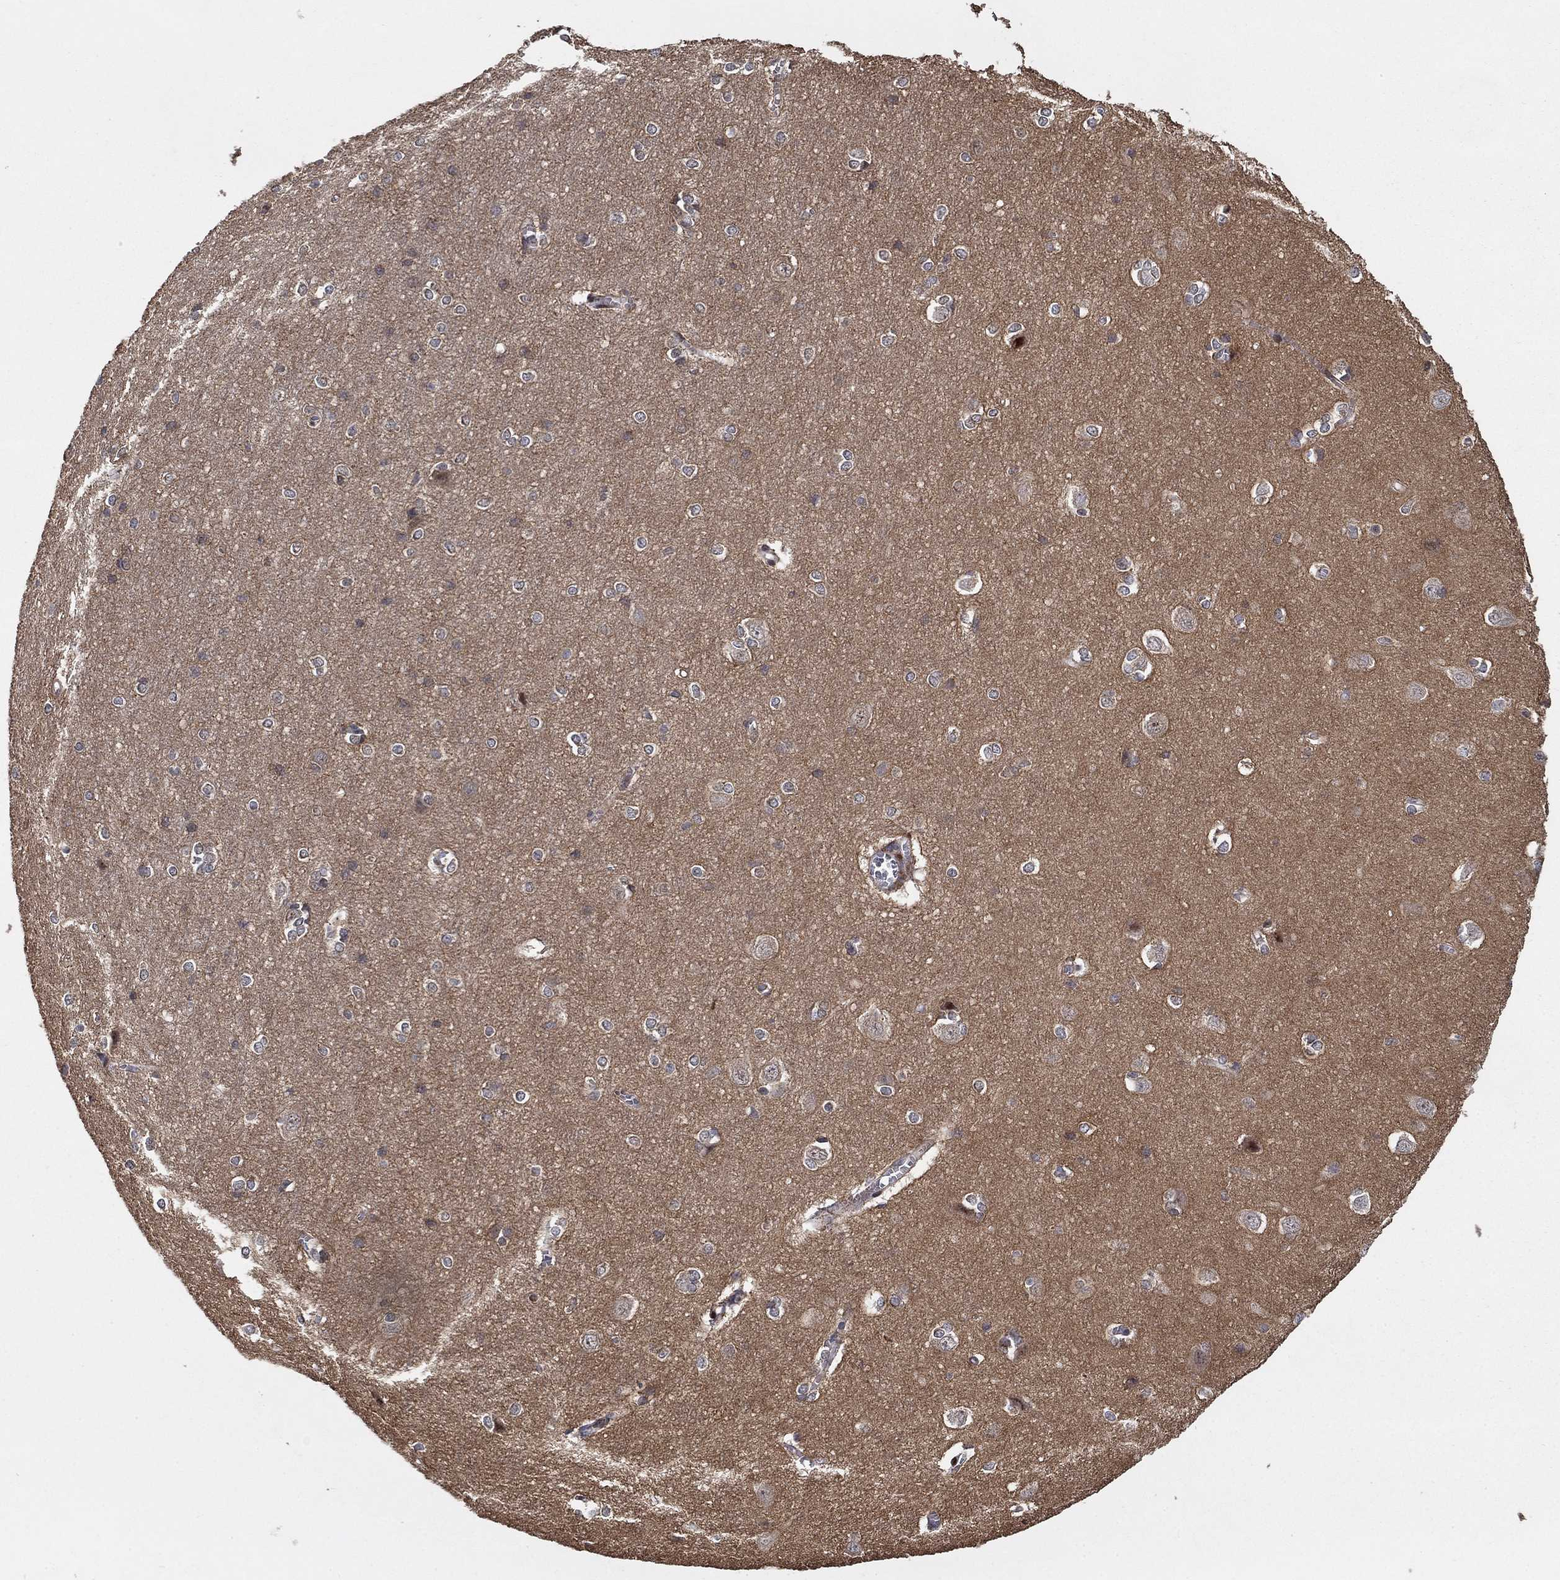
{"staining": {"intensity": "negative", "quantity": "none", "location": "none"}, "tissue": "cerebral cortex", "cell_type": "Endothelial cells", "image_type": "normal", "snomed": [{"axis": "morphology", "description": "Normal tissue, NOS"}, {"axis": "topography", "description": "Cerebral cortex"}], "caption": "Immunohistochemistry (IHC) of unremarkable human cerebral cortex displays no staining in endothelial cells.", "gene": "LPCAT4", "patient": {"sex": "male", "age": 37}}